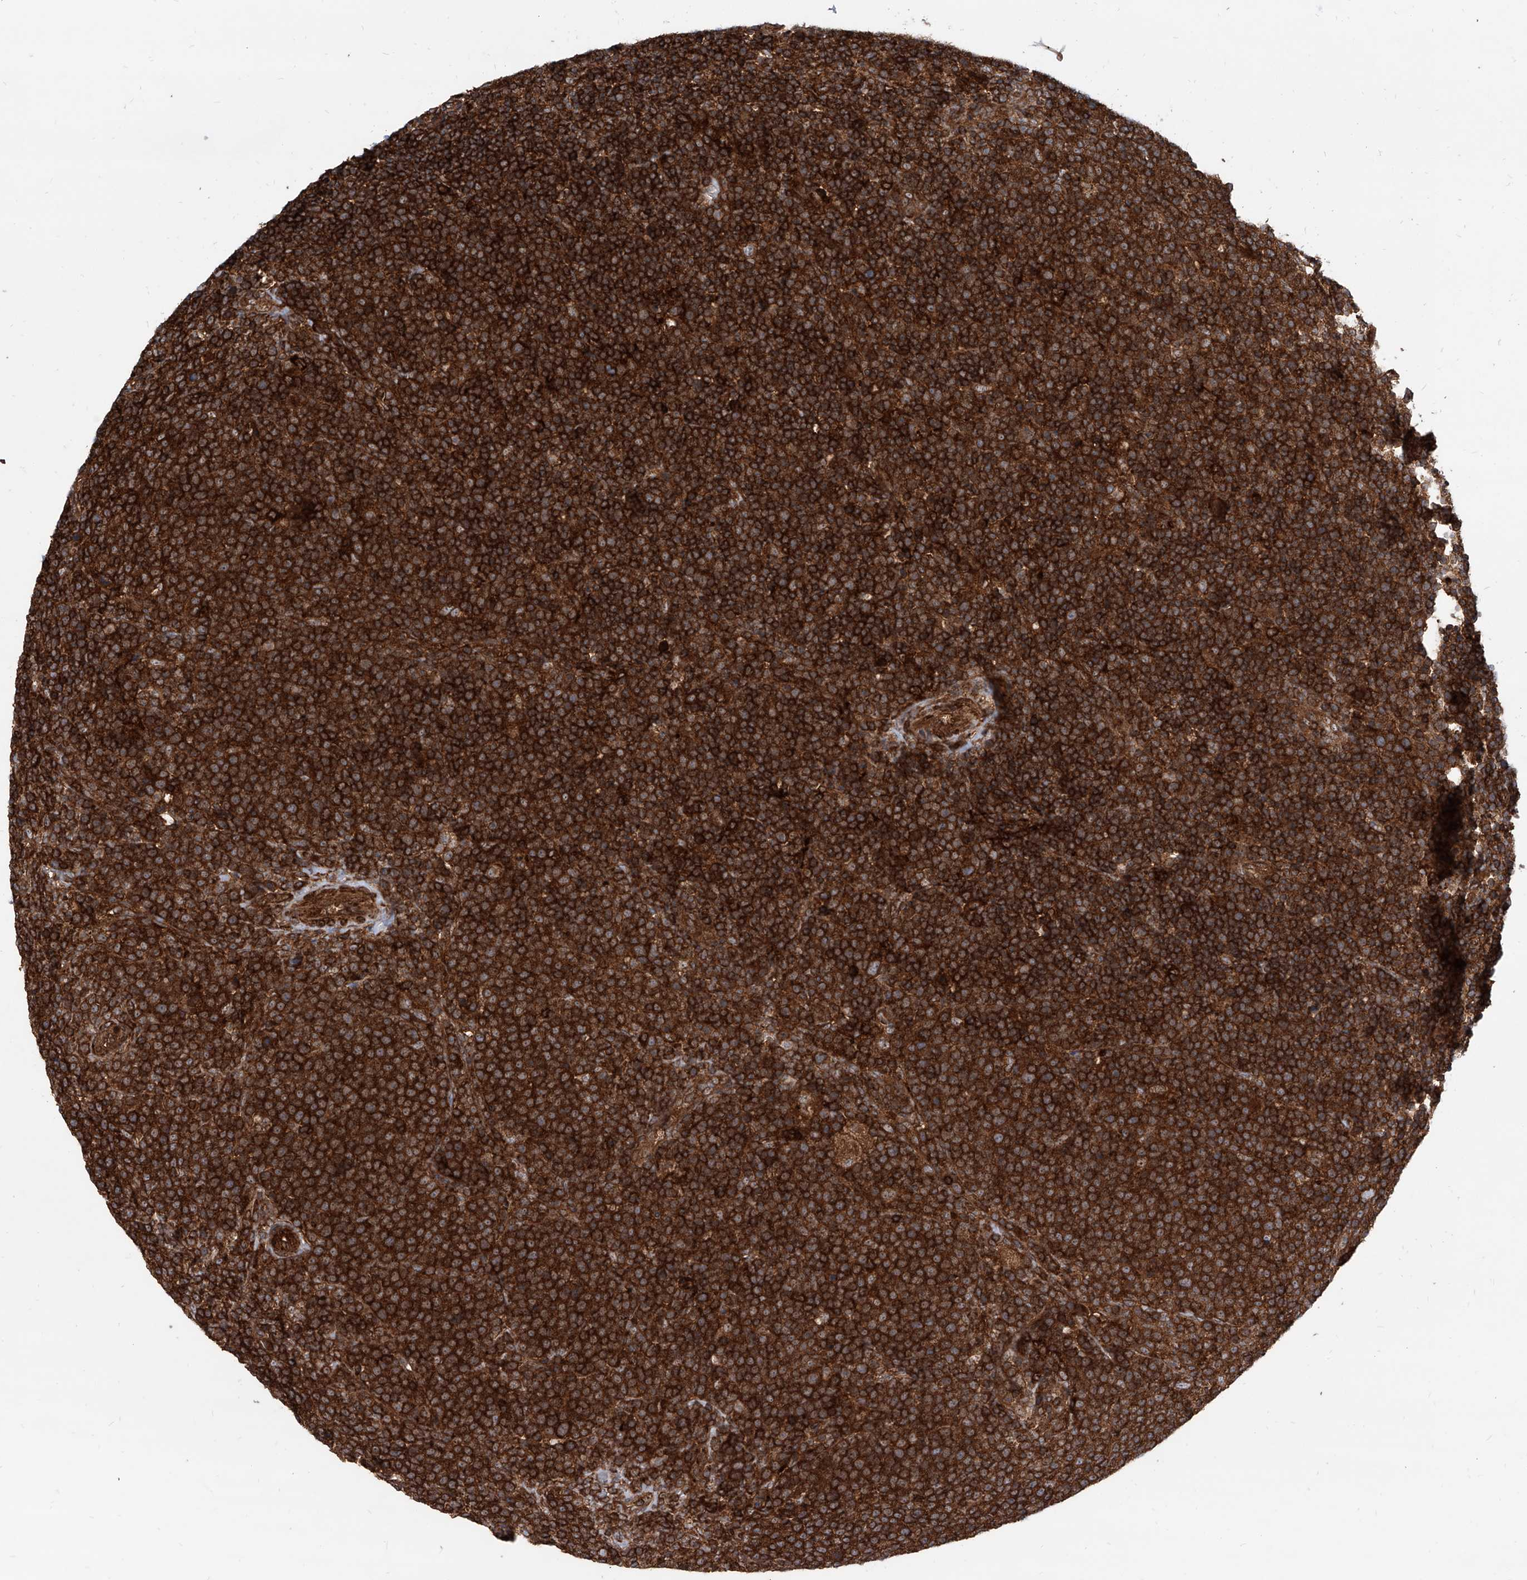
{"staining": {"intensity": "strong", "quantity": ">75%", "location": "cytoplasmic/membranous"}, "tissue": "lymphoma", "cell_type": "Tumor cells", "image_type": "cancer", "snomed": [{"axis": "morphology", "description": "Malignant lymphoma, non-Hodgkin's type, High grade"}, {"axis": "topography", "description": "Lymph node"}], "caption": "Protein expression by IHC shows strong cytoplasmic/membranous positivity in approximately >75% of tumor cells in lymphoma.", "gene": "MAGED2", "patient": {"sex": "male", "age": 61}}